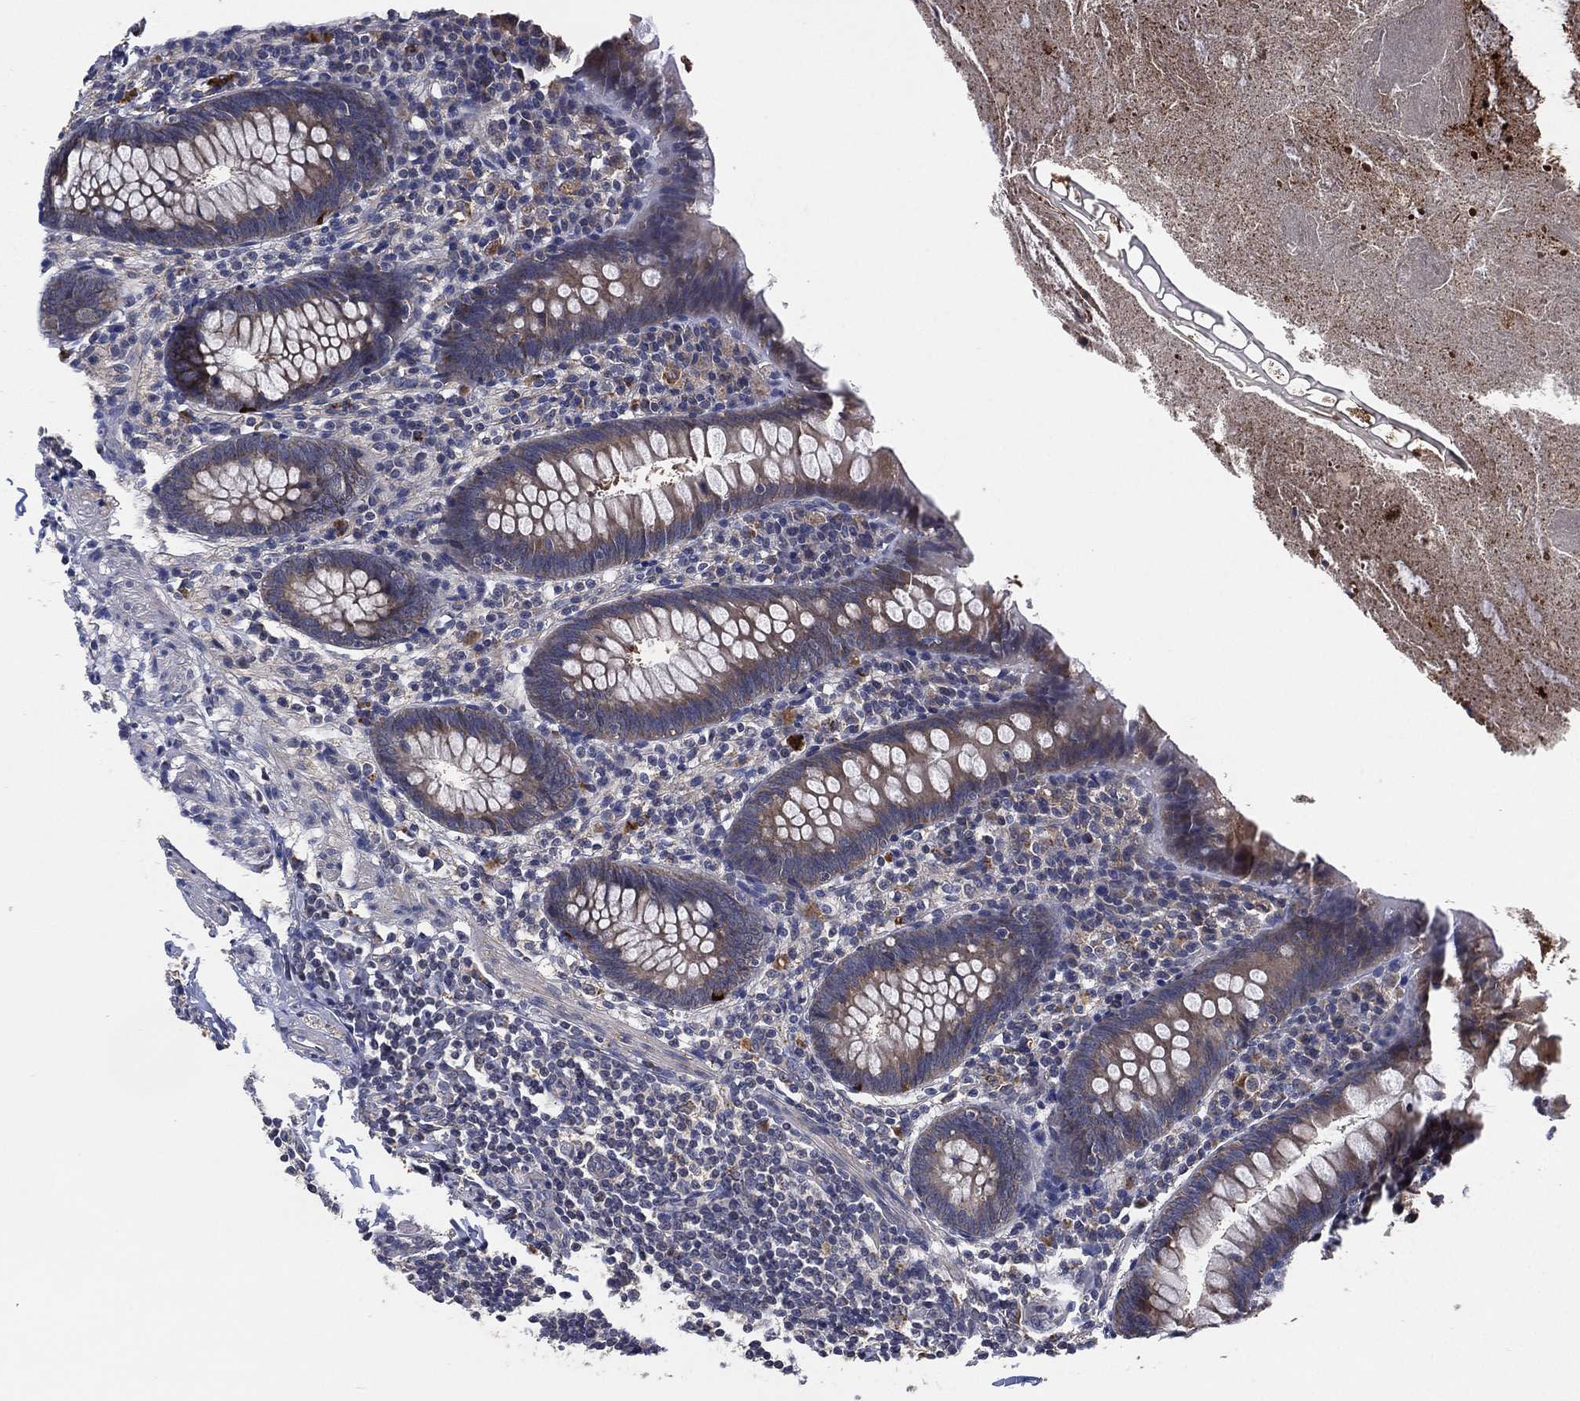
{"staining": {"intensity": "weak", "quantity": "25%-75%", "location": "cytoplasmic/membranous"}, "tissue": "appendix", "cell_type": "Glandular cells", "image_type": "normal", "snomed": [{"axis": "morphology", "description": "Normal tissue, NOS"}, {"axis": "topography", "description": "Appendix"}], "caption": "This micrograph exhibits unremarkable appendix stained with IHC to label a protein in brown. The cytoplasmic/membranous of glandular cells show weak positivity for the protein. Nuclei are counter-stained blue.", "gene": "SELENOO", "patient": {"sex": "male", "age": 47}}